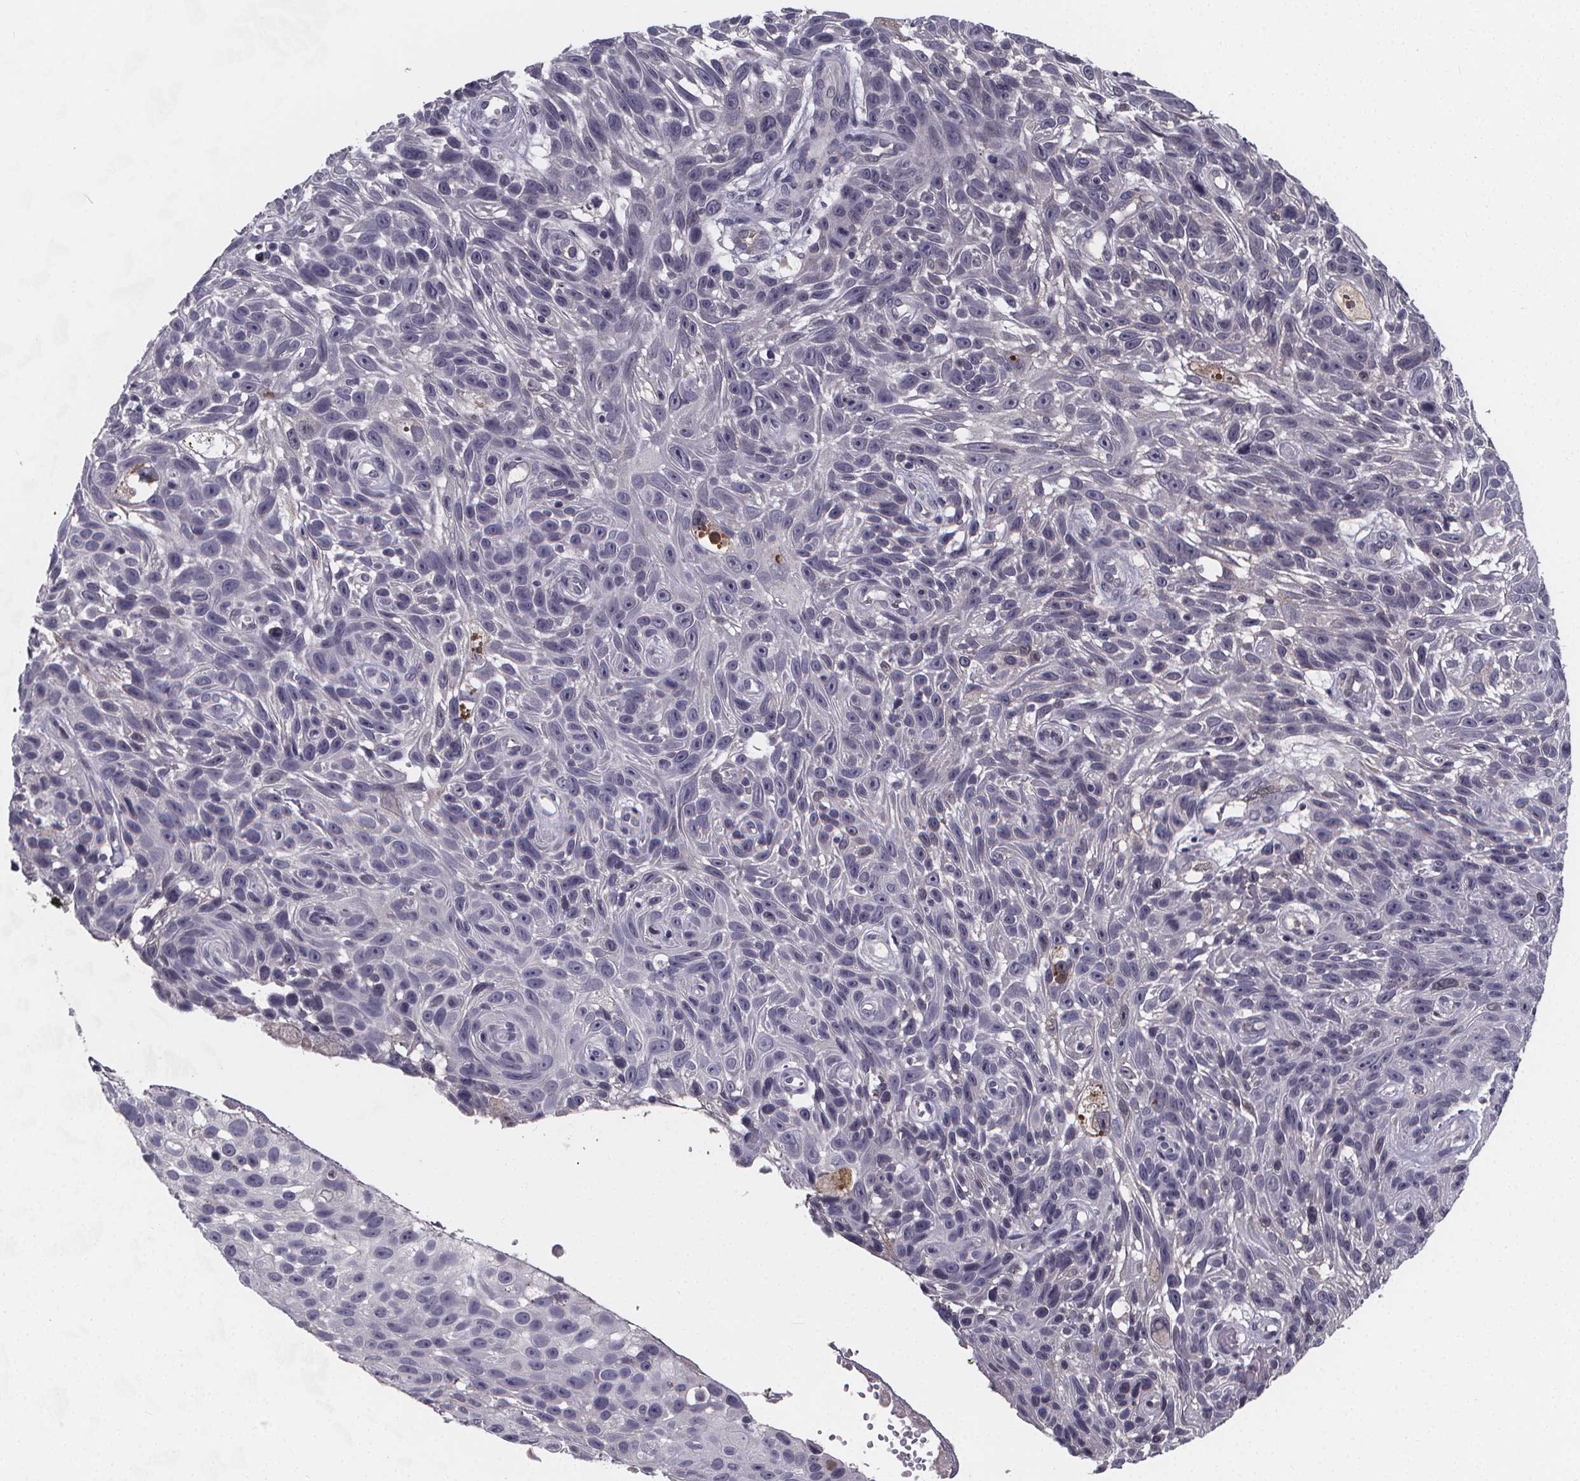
{"staining": {"intensity": "negative", "quantity": "none", "location": "none"}, "tissue": "skin cancer", "cell_type": "Tumor cells", "image_type": "cancer", "snomed": [{"axis": "morphology", "description": "Squamous cell carcinoma, NOS"}, {"axis": "topography", "description": "Skin"}], "caption": "High magnification brightfield microscopy of skin squamous cell carcinoma stained with DAB (3,3'-diaminobenzidine) (brown) and counterstained with hematoxylin (blue): tumor cells show no significant expression.", "gene": "AGT", "patient": {"sex": "male", "age": 82}}